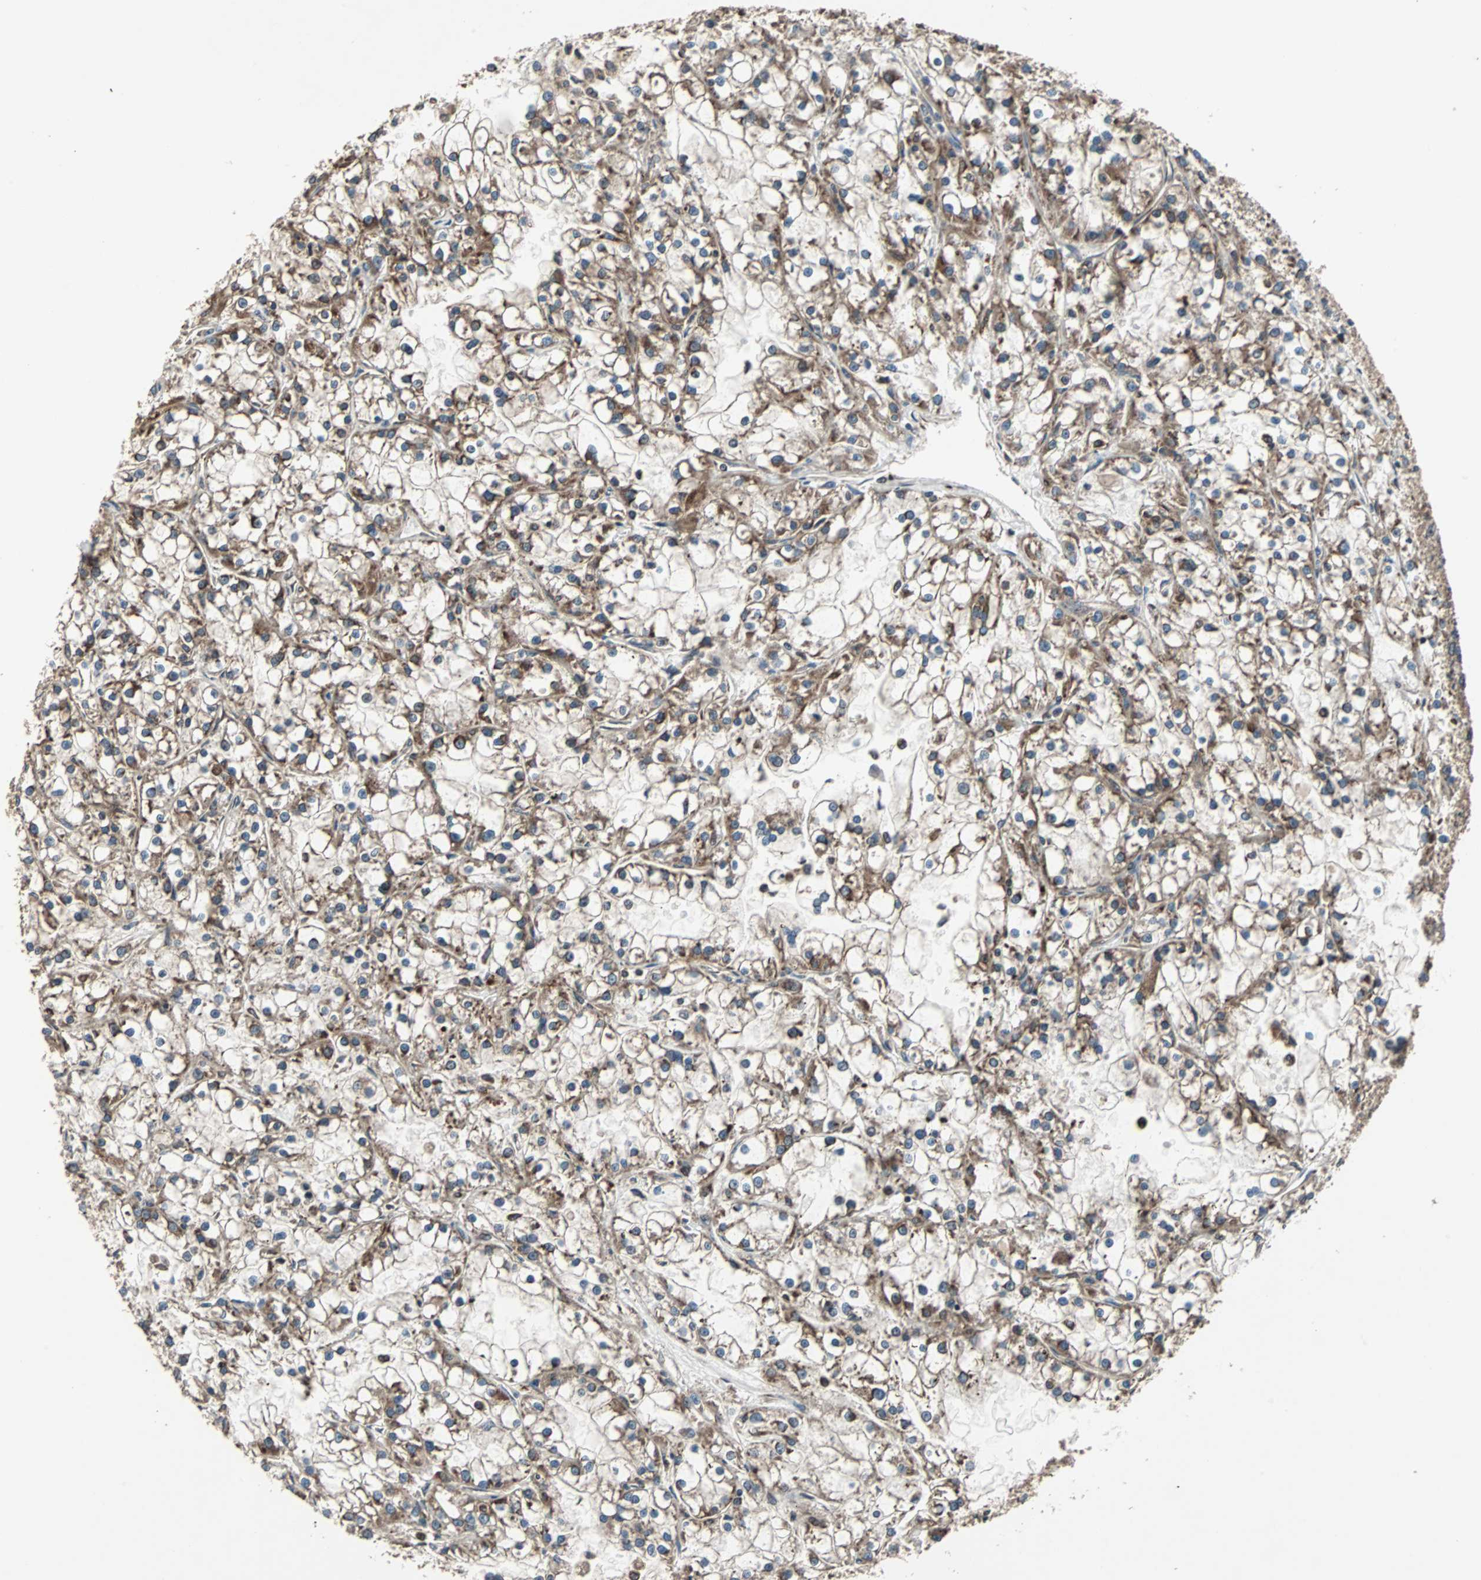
{"staining": {"intensity": "moderate", "quantity": ">75%", "location": "cytoplasmic/membranous"}, "tissue": "renal cancer", "cell_type": "Tumor cells", "image_type": "cancer", "snomed": [{"axis": "morphology", "description": "Adenocarcinoma, NOS"}, {"axis": "topography", "description": "Kidney"}], "caption": "An image showing moderate cytoplasmic/membranous positivity in approximately >75% of tumor cells in renal adenocarcinoma, as visualized by brown immunohistochemical staining.", "gene": "RAB7A", "patient": {"sex": "female", "age": 52}}